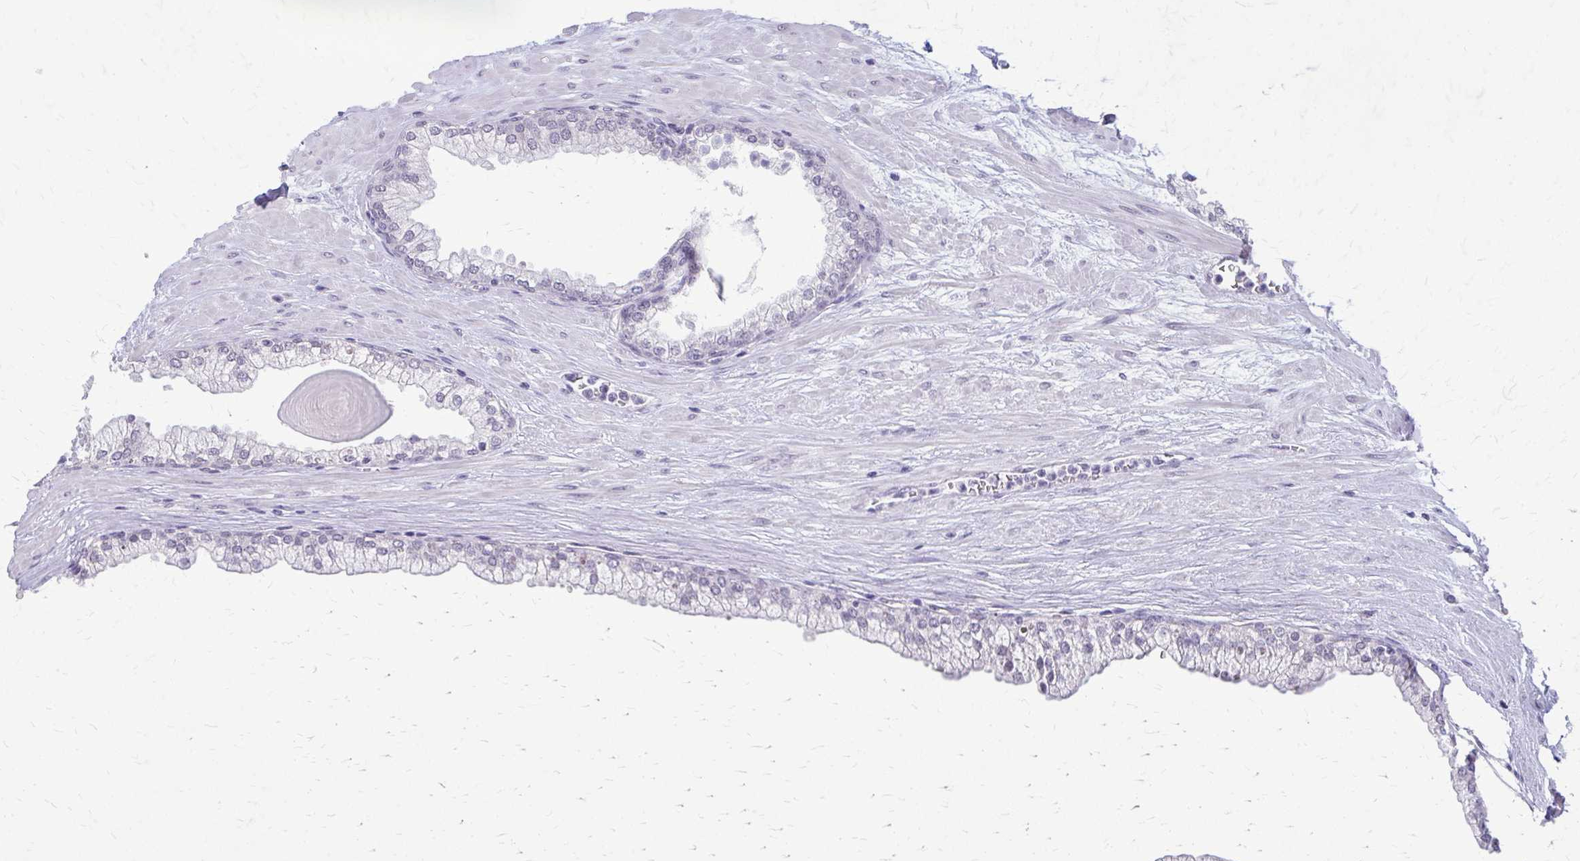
{"staining": {"intensity": "negative", "quantity": "none", "location": "none"}, "tissue": "prostate", "cell_type": "Glandular cells", "image_type": "normal", "snomed": [{"axis": "morphology", "description": "Normal tissue, NOS"}, {"axis": "topography", "description": "Prostate"}, {"axis": "topography", "description": "Peripheral nerve tissue"}], "caption": "Histopathology image shows no protein positivity in glandular cells of normal prostate.", "gene": "PLCB1", "patient": {"sex": "male", "age": 61}}